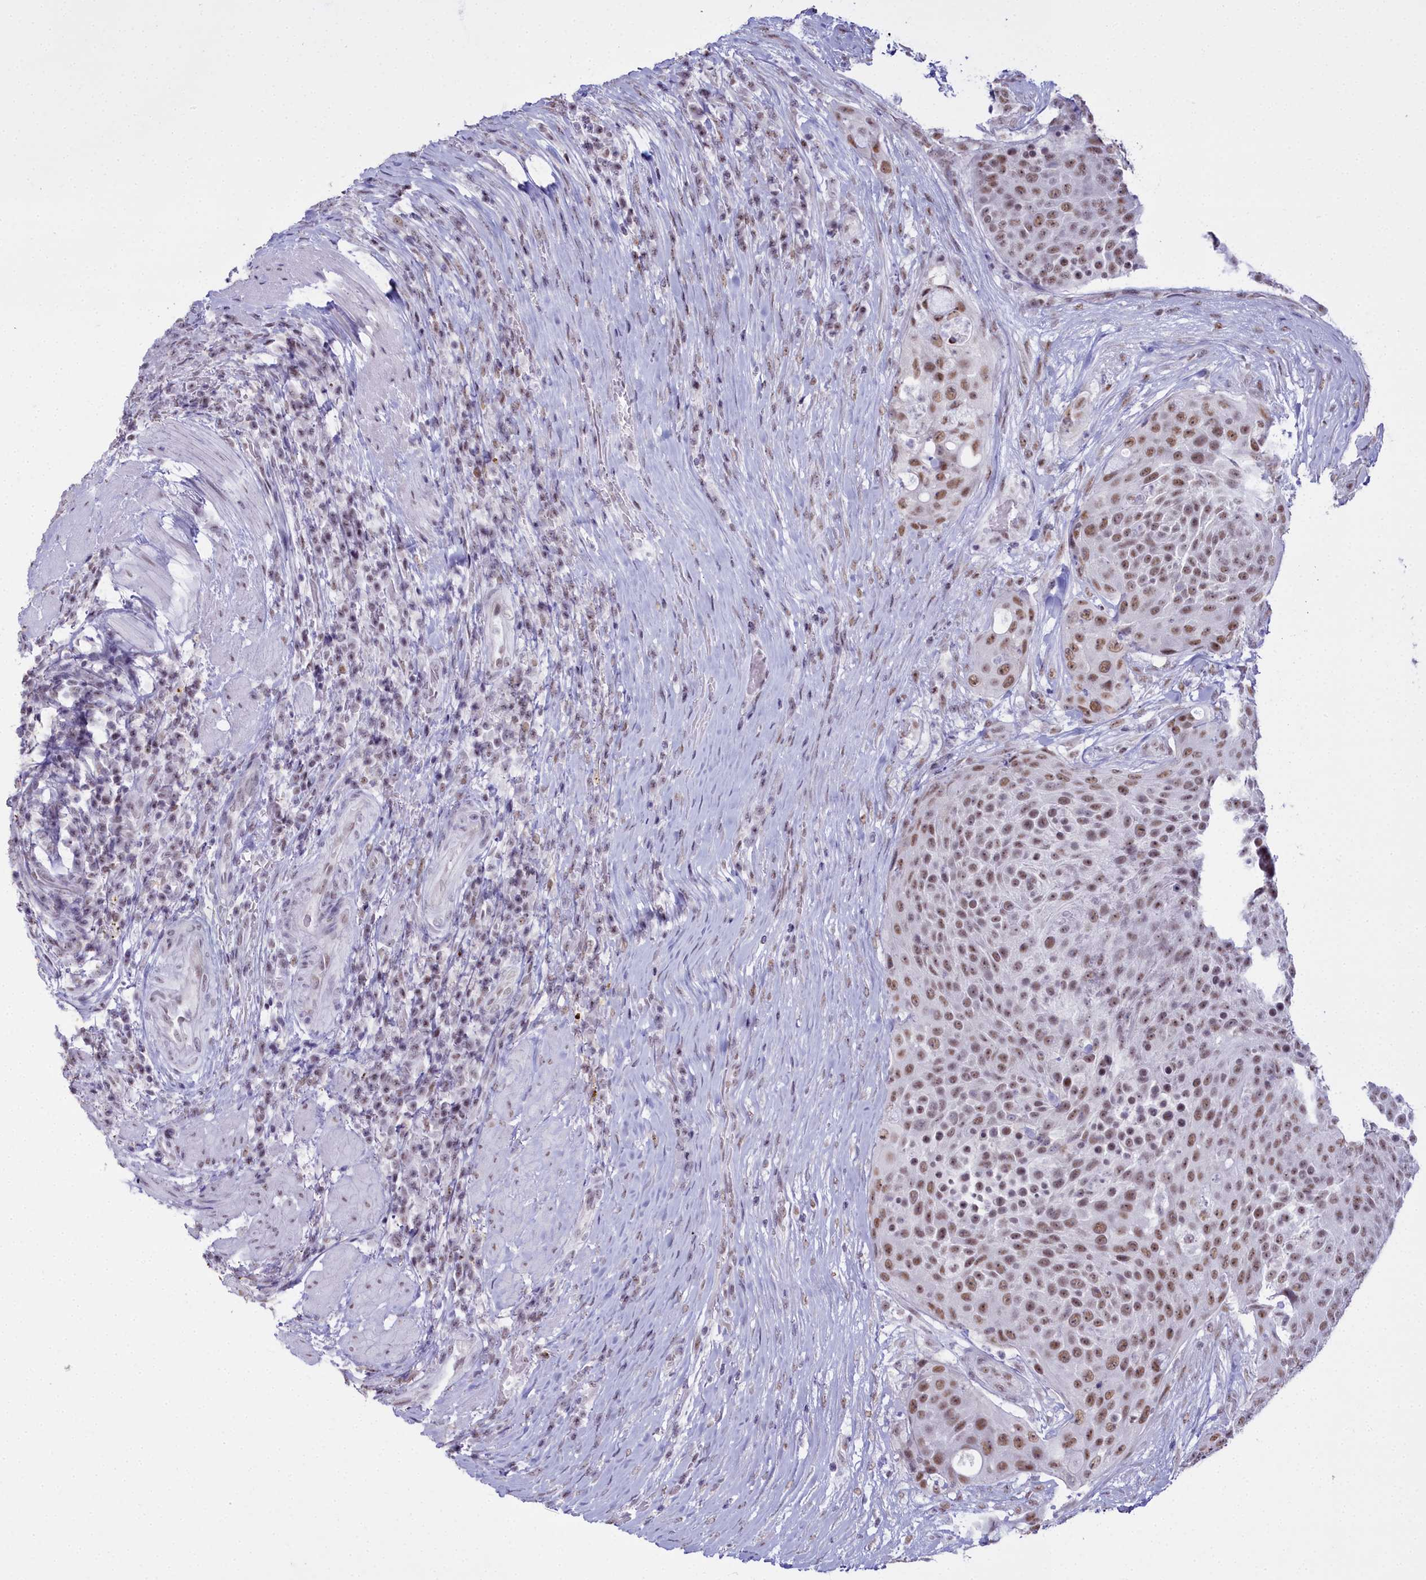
{"staining": {"intensity": "moderate", "quantity": ">75%", "location": "nuclear"}, "tissue": "urothelial cancer", "cell_type": "Tumor cells", "image_type": "cancer", "snomed": [{"axis": "morphology", "description": "Urothelial carcinoma, High grade"}, {"axis": "topography", "description": "Urinary bladder"}], "caption": "Immunohistochemical staining of urothelial cancer shows medium levels of moderate nuclear staining in approximately >75% of tumor cells. Immunohistochemistry (ihc) stains the protein in brown and the nuclei are stained blue.", "gene": "RBM12", "patient": {"sex": "female", "age": 63}}